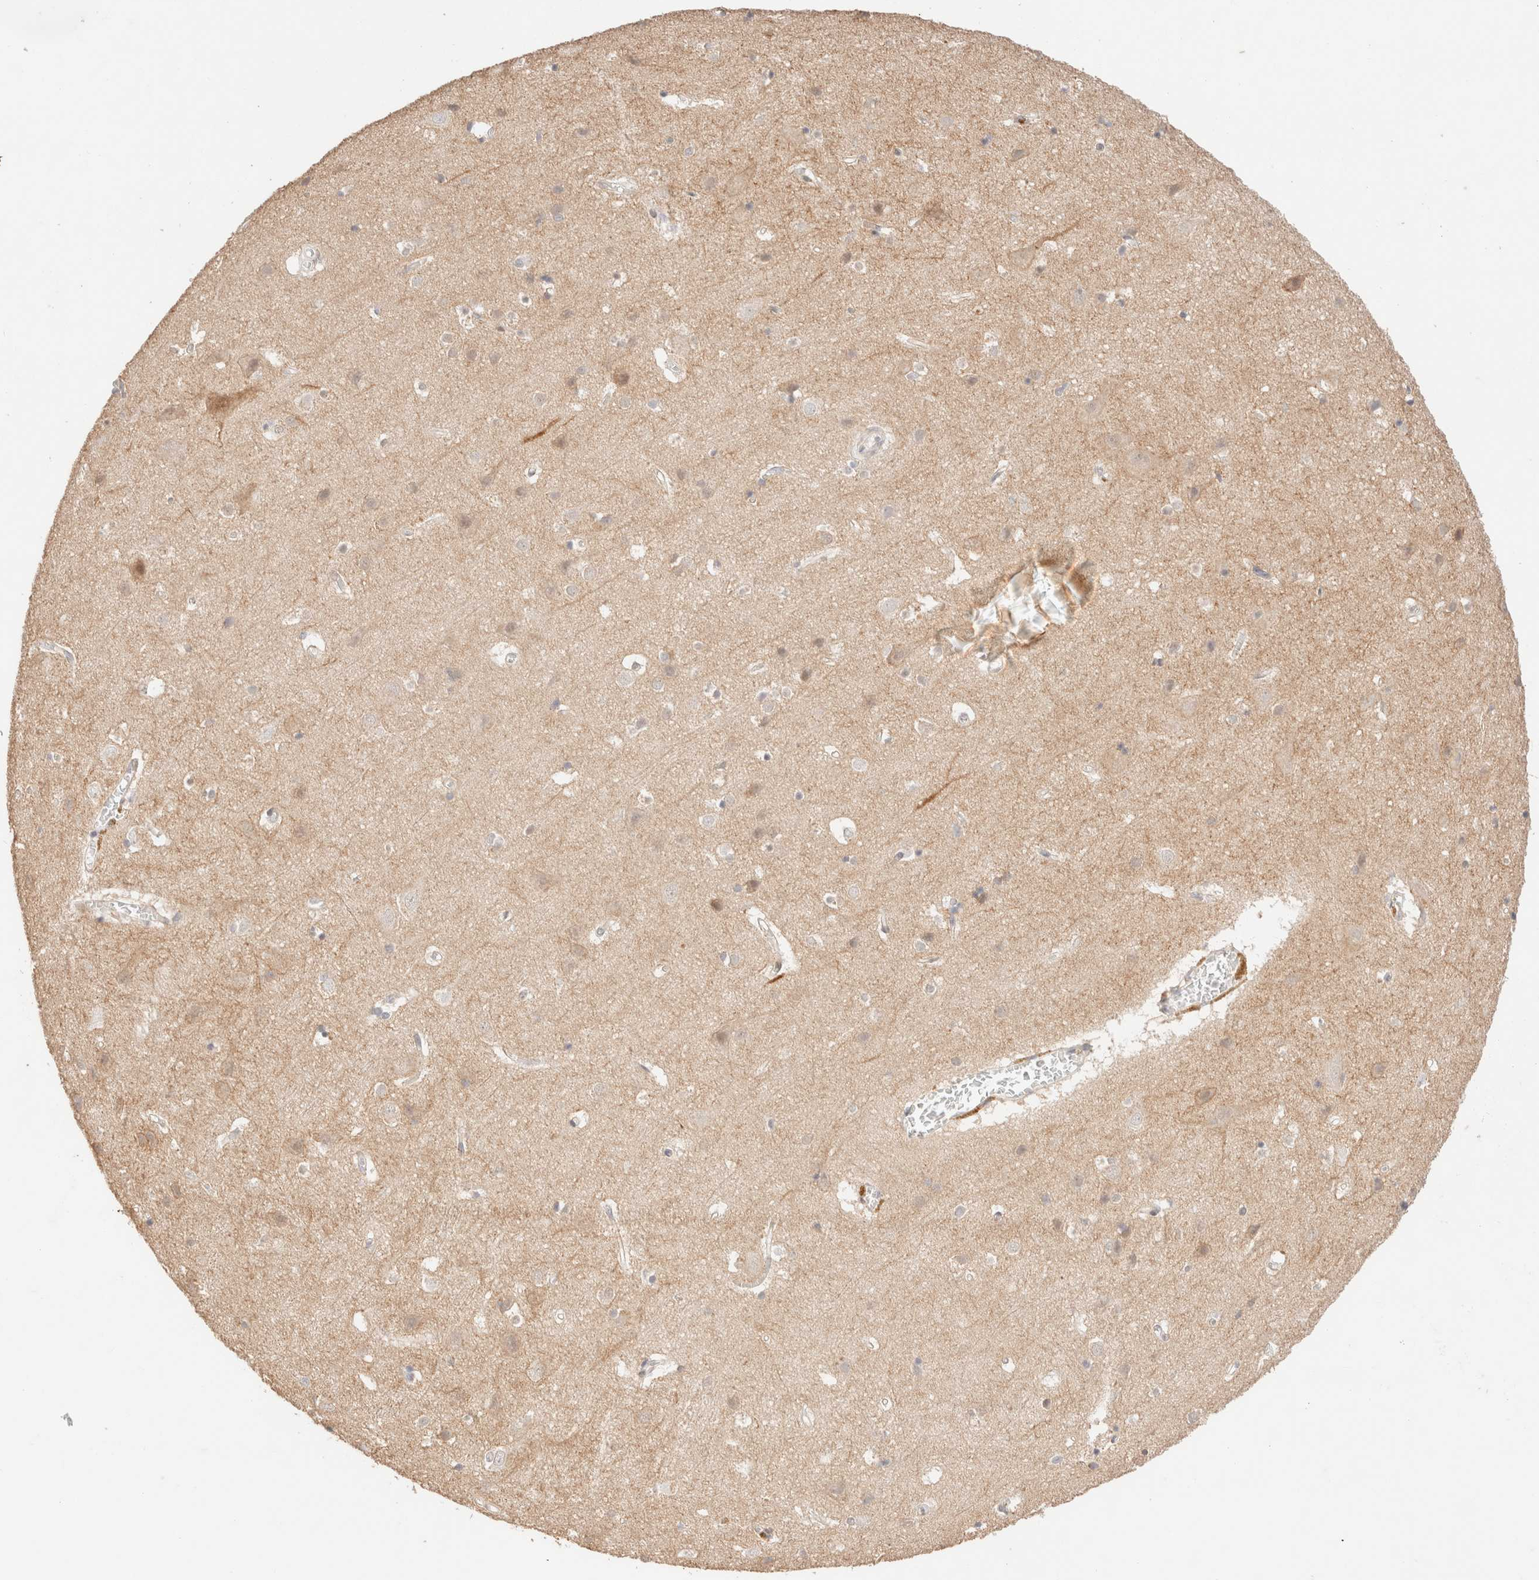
{"staining": {"intensity": "negative", "quantity": "none", "location": "none"}, "tissue": "cerebral cortex", "cell_type": "Endothelial cells", "image_type": "normal", "snomed": [{"axis": "morphology", "description": "Normal tissue, NOS"}, {"axis": "topography", "description": "Cerebral cortex"}], "caption": "This micrograph is of normal cerebral cortex stained with IHC to label a protein in brown with the nuclei are counter-stained blue. There is no positivity in endothelial cells.", "gene": "SNTB1", "patient": {"sex": "male", "age": 54}}